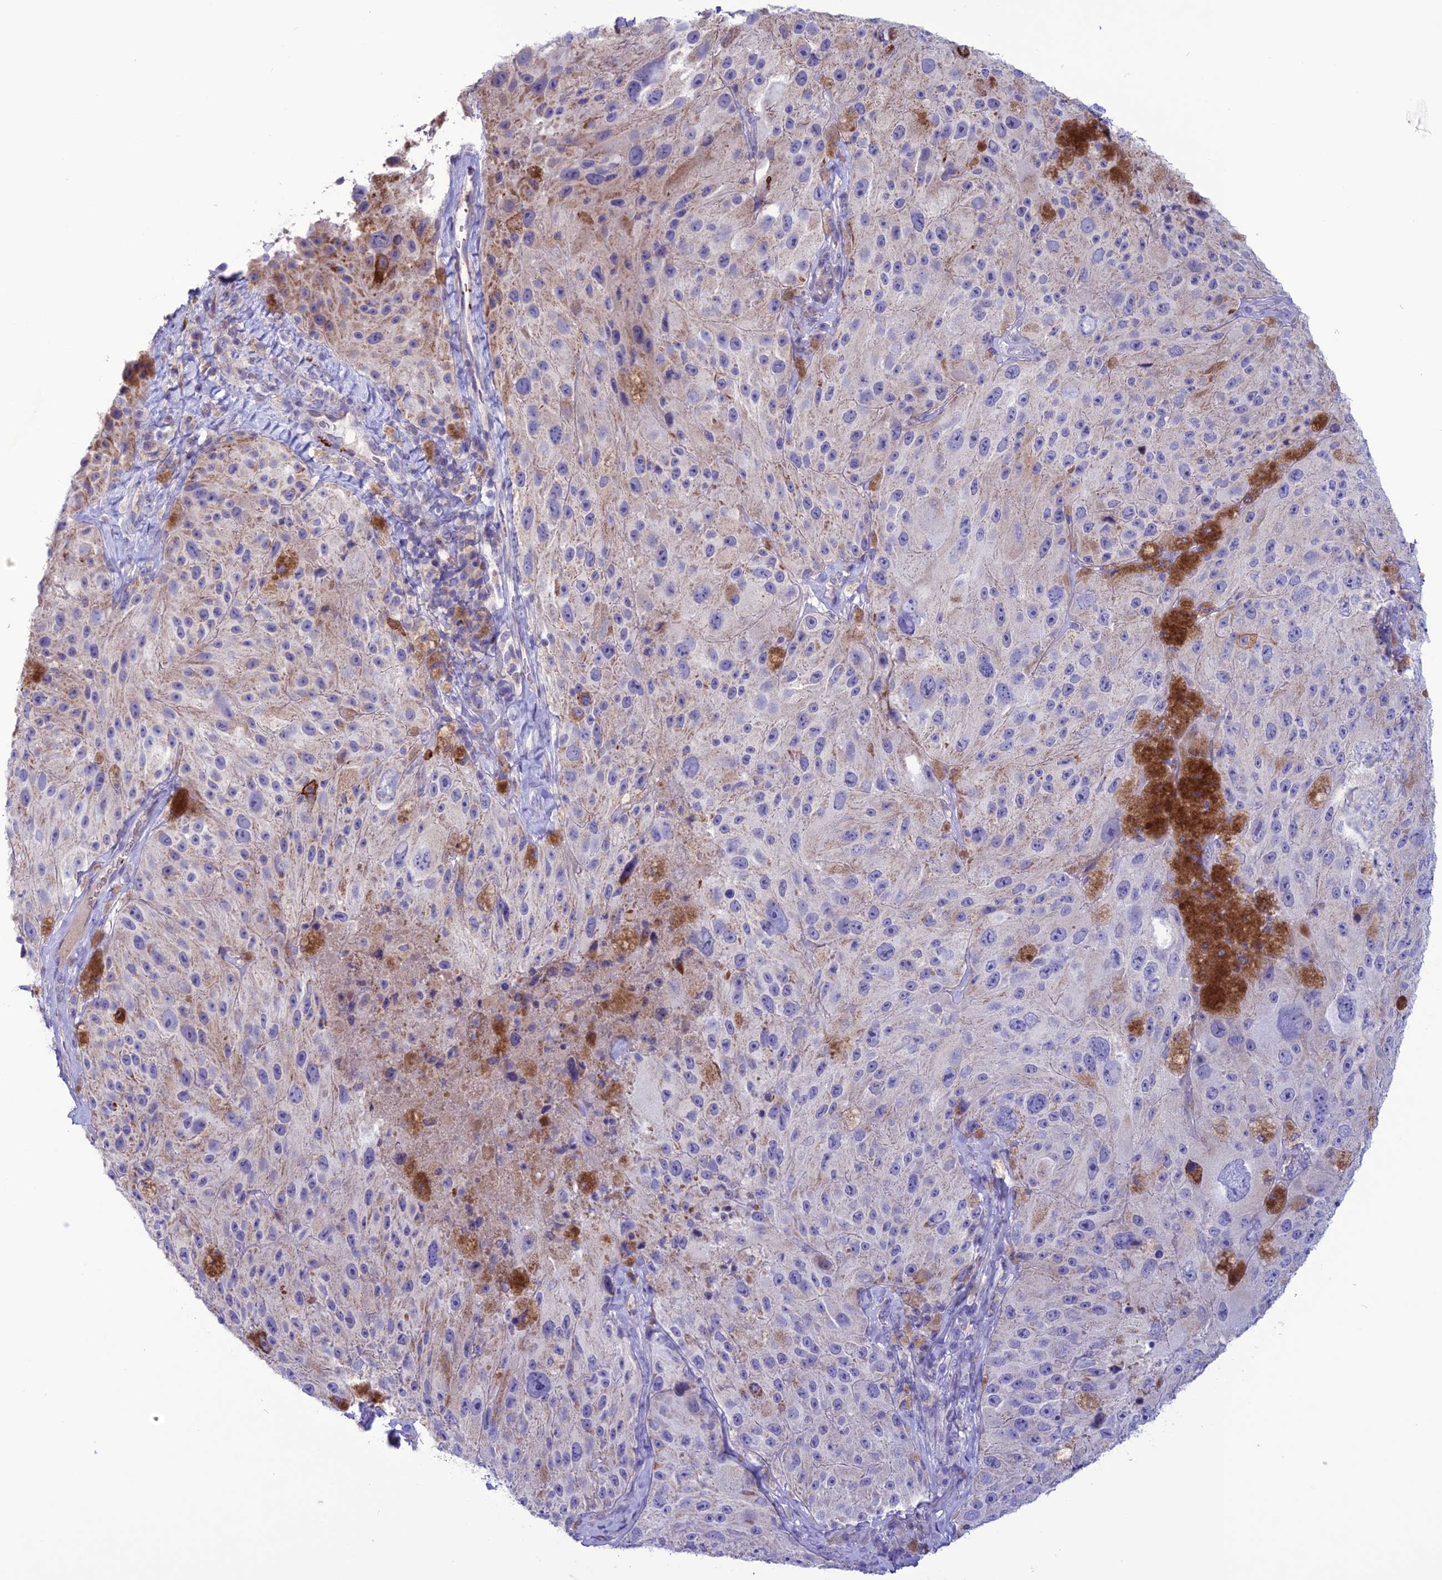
{"staining": {"intensity": "negative", "quantity": "none", "location": "none"}, "tissue": "melanoma", "cell_type": "Tumor cells", "image_type": "cancer", "snomed": [{"axis": "morphology", "description": "Malignant melanoma, Metastatic site"}, {"axis": "topography", "description": "Lymph node"}], "caption": "The histopathology image exhibits no significant positivity in tumor cells of malignant melanoma (metastatic site).", "gene": "C21orf140", "patient": {"sex": "male", "age": 62}}